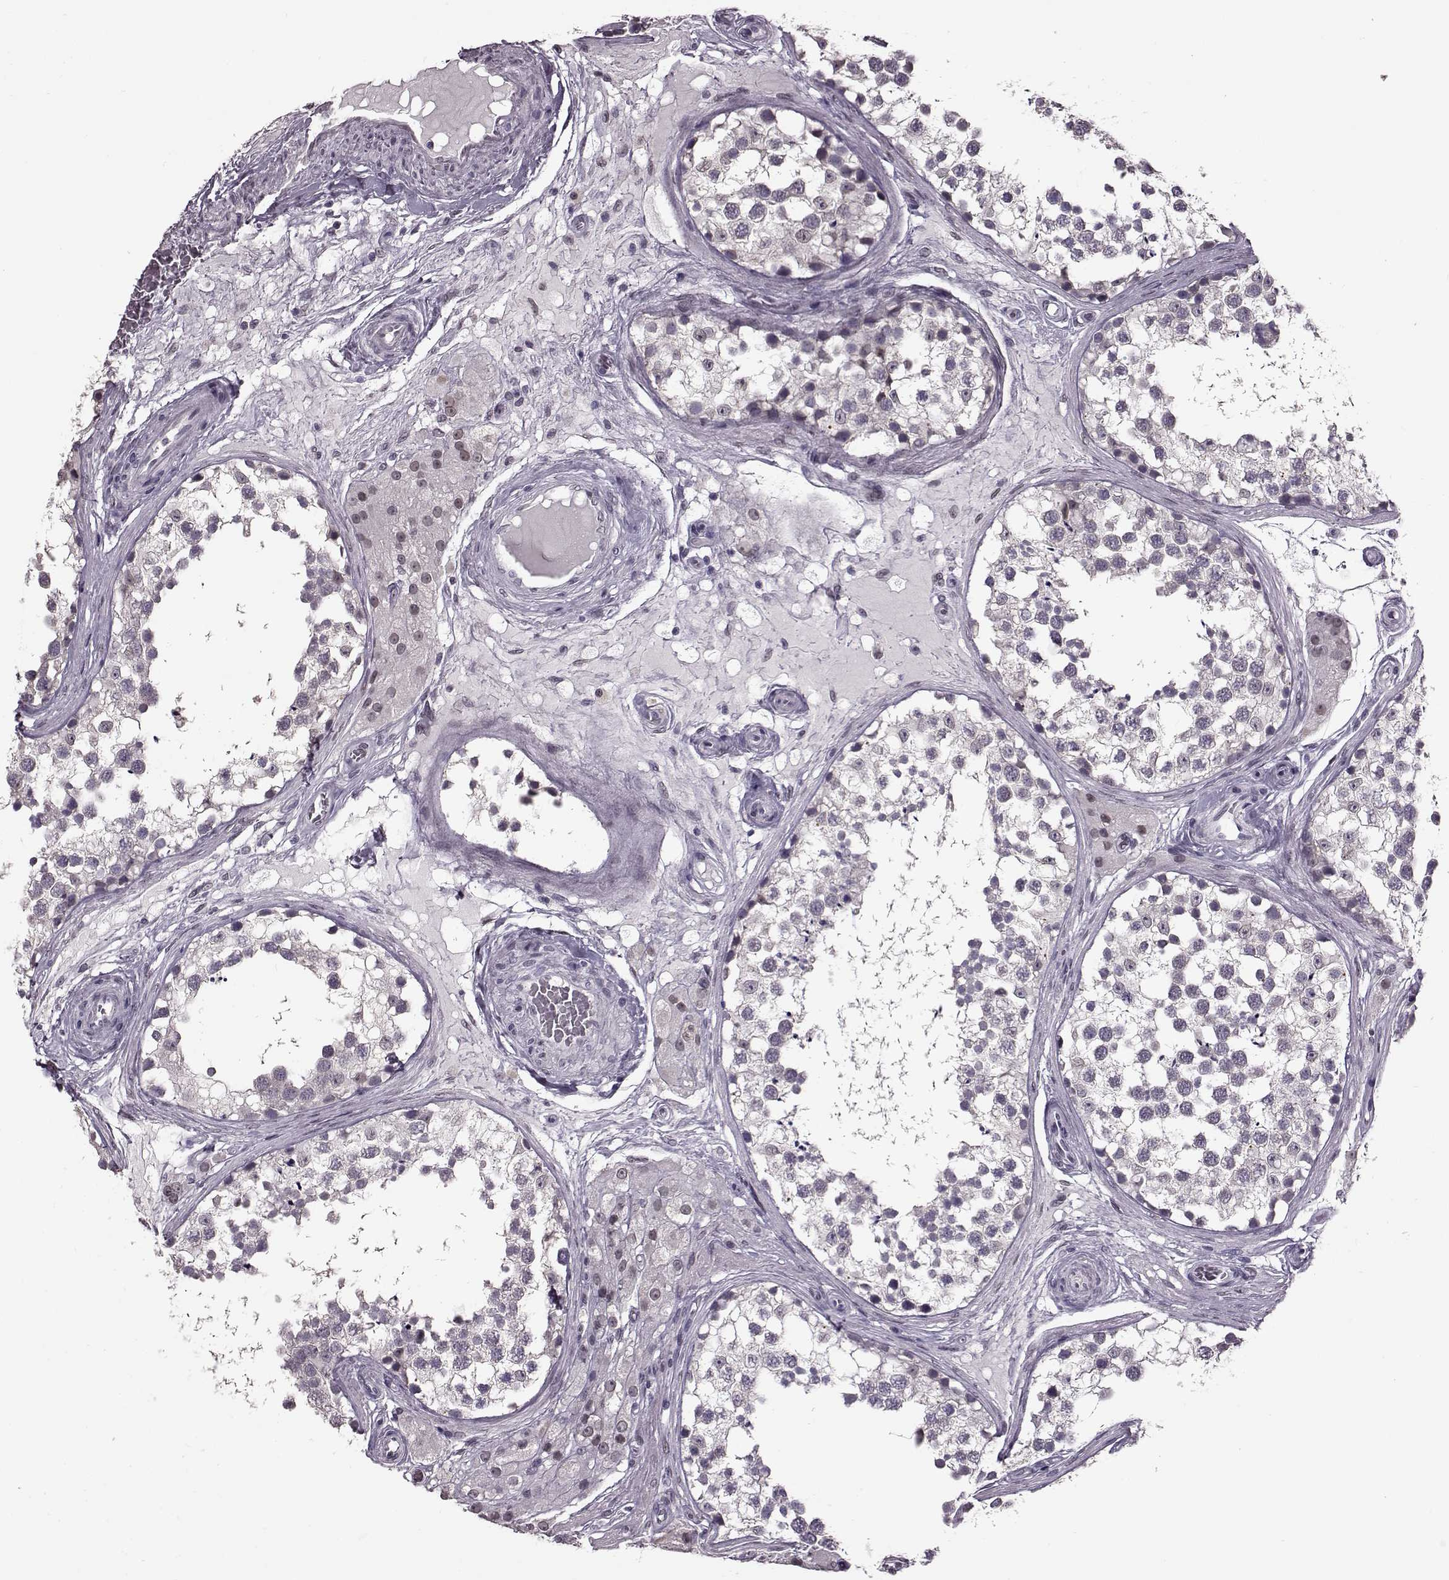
{"staining": {"intensity": "negative", "quantity": "none", "location": "none"}, "tissue": "testis", "cell_type": "Cells in seminiferous ducts", "image_type": "normal", "snomed": [{"axis": "morphology", "description": "Normal tissue, NOS"}, {"axis": "morphology", "description": "Seminoma, NOS"}, {"axis": "topography", "description": "Testis"}], "caption": "This histopathology image is of normal testis stained with immunohistochemistry (IHC) to label a protein in brown with the nuclei are counter-stained blue. There is no expression in cells in seminiferous ducts.", "gene": "STX1A", "patient": {"sex": "male", "age": 65}}